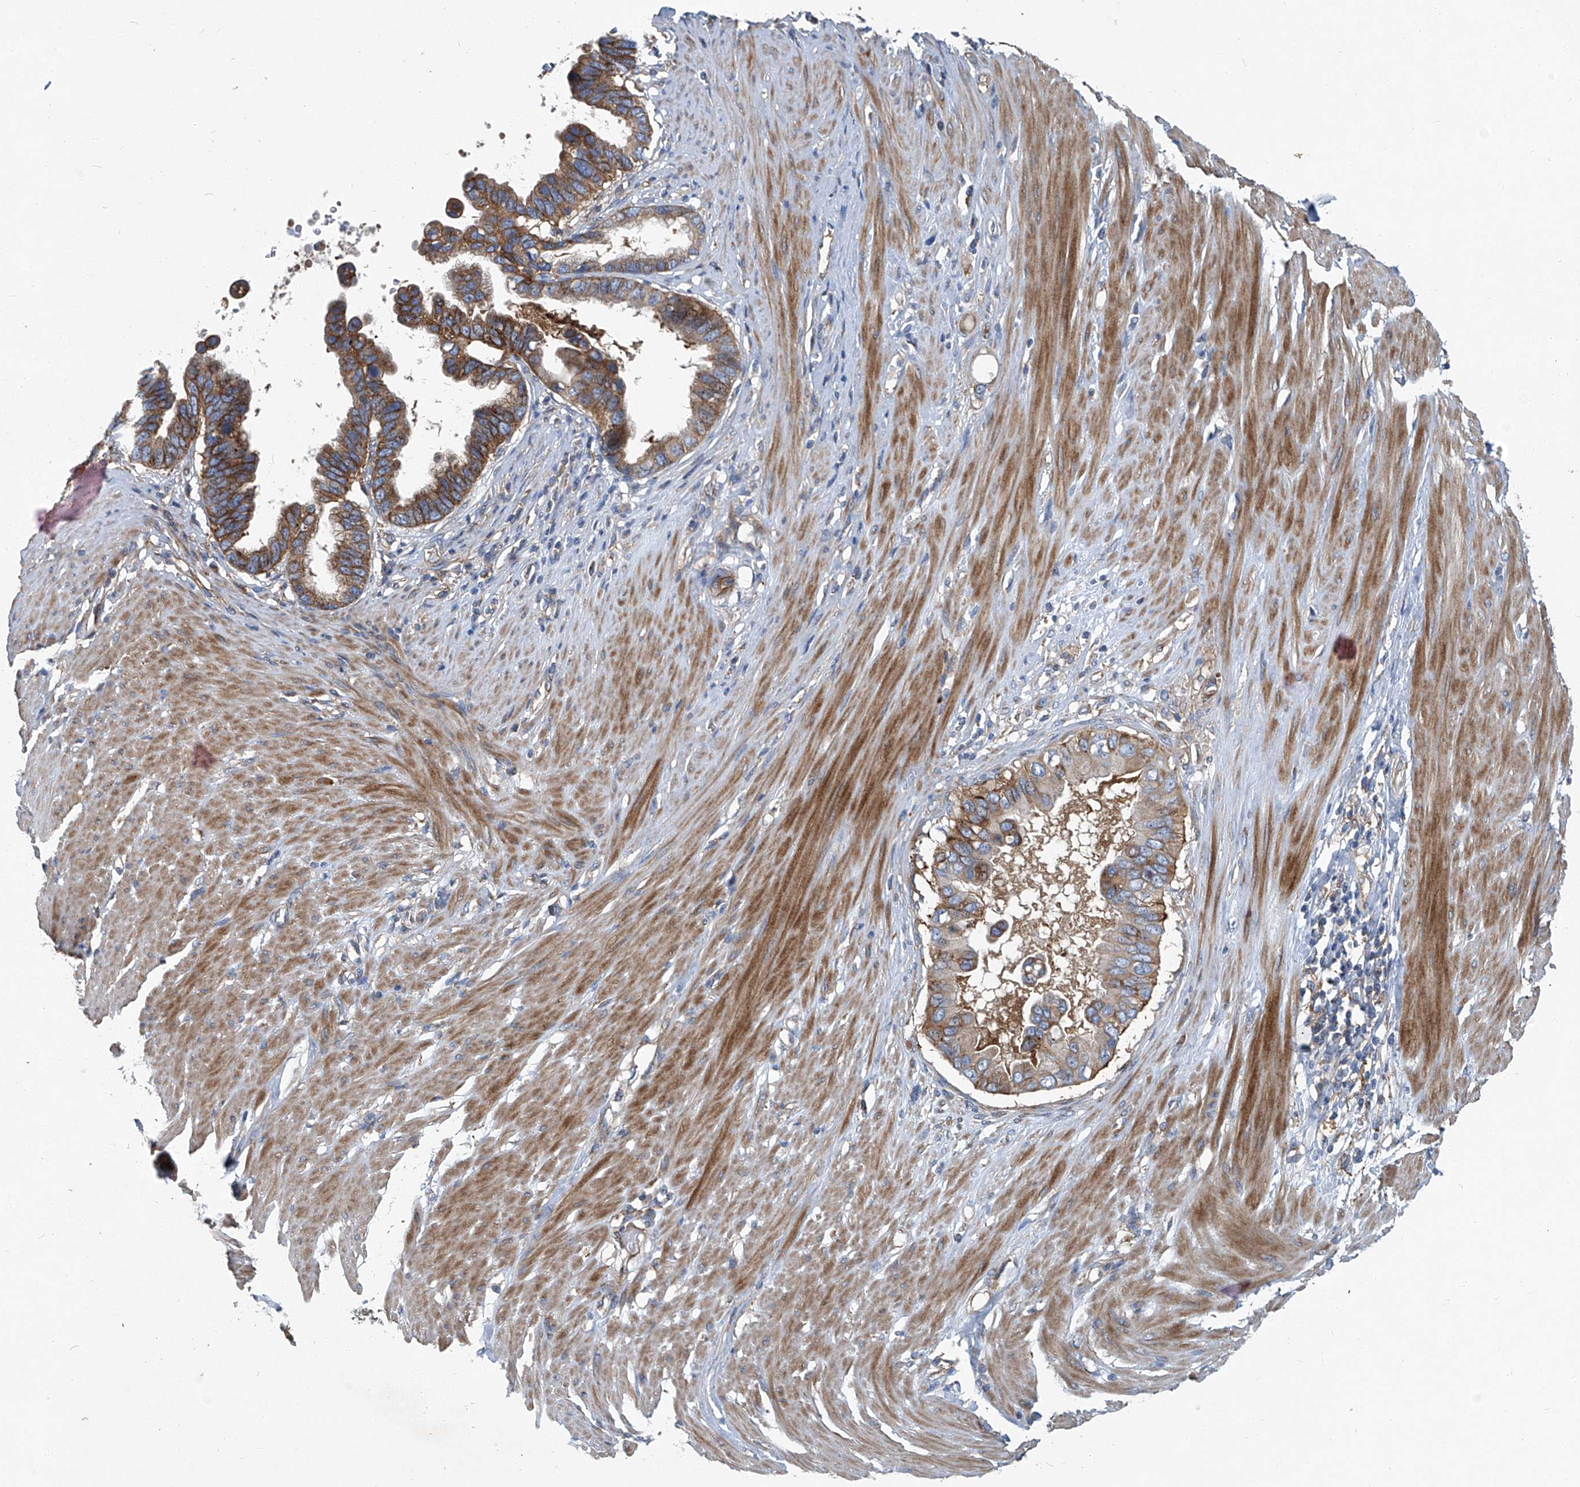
{"staining": {"intensity": "moderate", "quantity": ">75%", "location": "cytoplasmic/membranous"}, "tissue": "pancreatic cancer", "cell_type": "Tumor cells", "image_type": "cancer", "snomed": [{"axis": "morphology", "description": "Adenocarcinoma, NOS"}, {"axis": "topography", "description": "Pancreas"}], "caption": "Tumor cells show medium levels of moderate cytoplasmic/membranous staining in about >75% of cells in pancreatic adenocarcinoma.", "gene": "PIGH", "patient": {"sex": "female", "age": 56}}